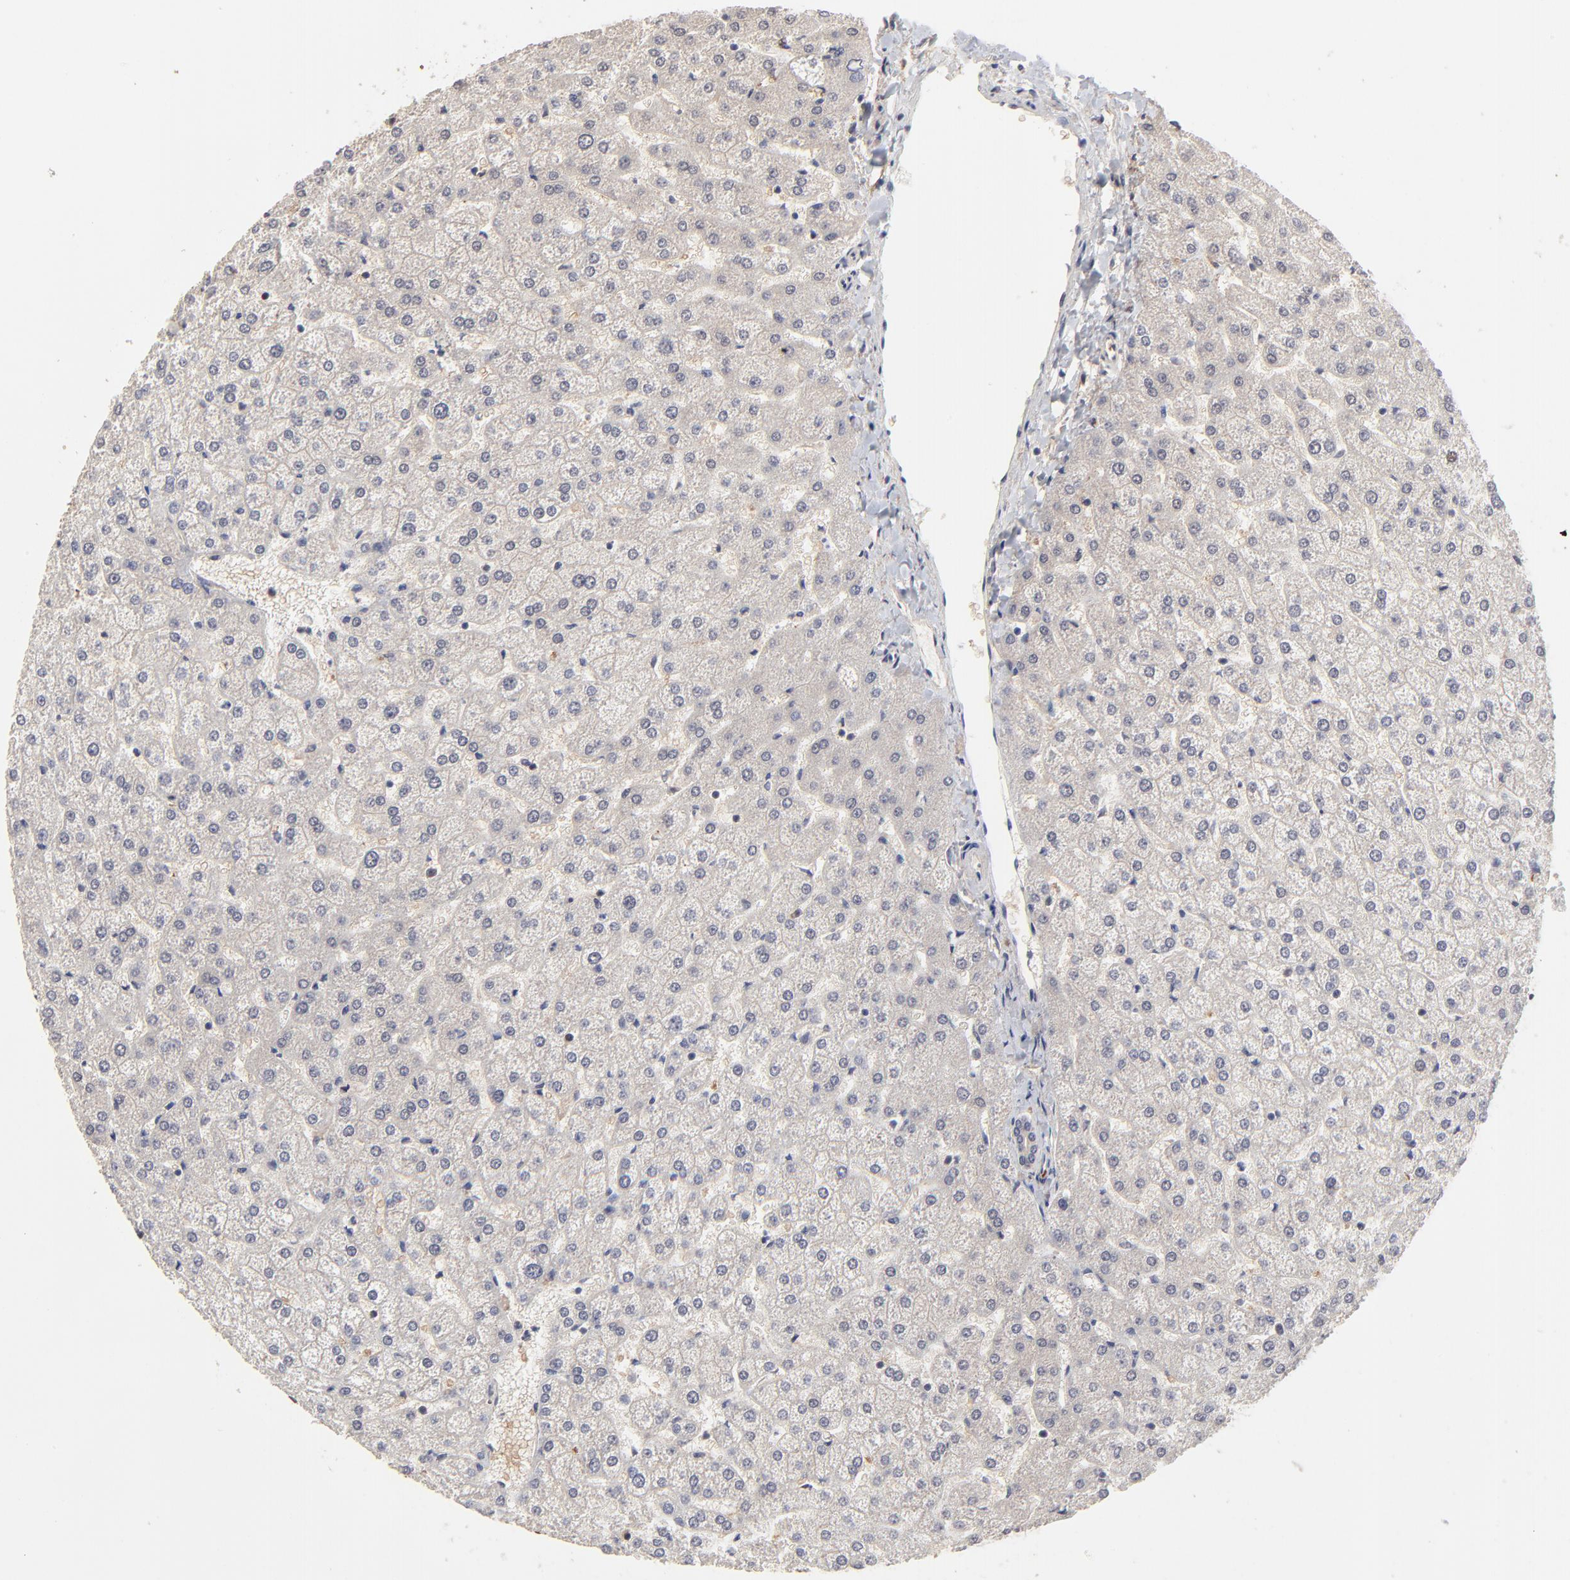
{"staining": {"intensity": "negative", "quantity": "none", "location": "none"}, "tissue": "liver", "cell_type": "Cholangiocytes", "image_type": "normal", "snomed": [{"axis": "morphology", "description": "Normal tissue, NOS"}, {"axis": "topography", "description": "Liver"}], "caption": "Immunohistochemistry micrograph of benign human liver stained for a protein (brown), which demonstrates no staining in cholangiocytes.", "gene": "FRMD8", "patient": {"sex": "female", "age": 32}}